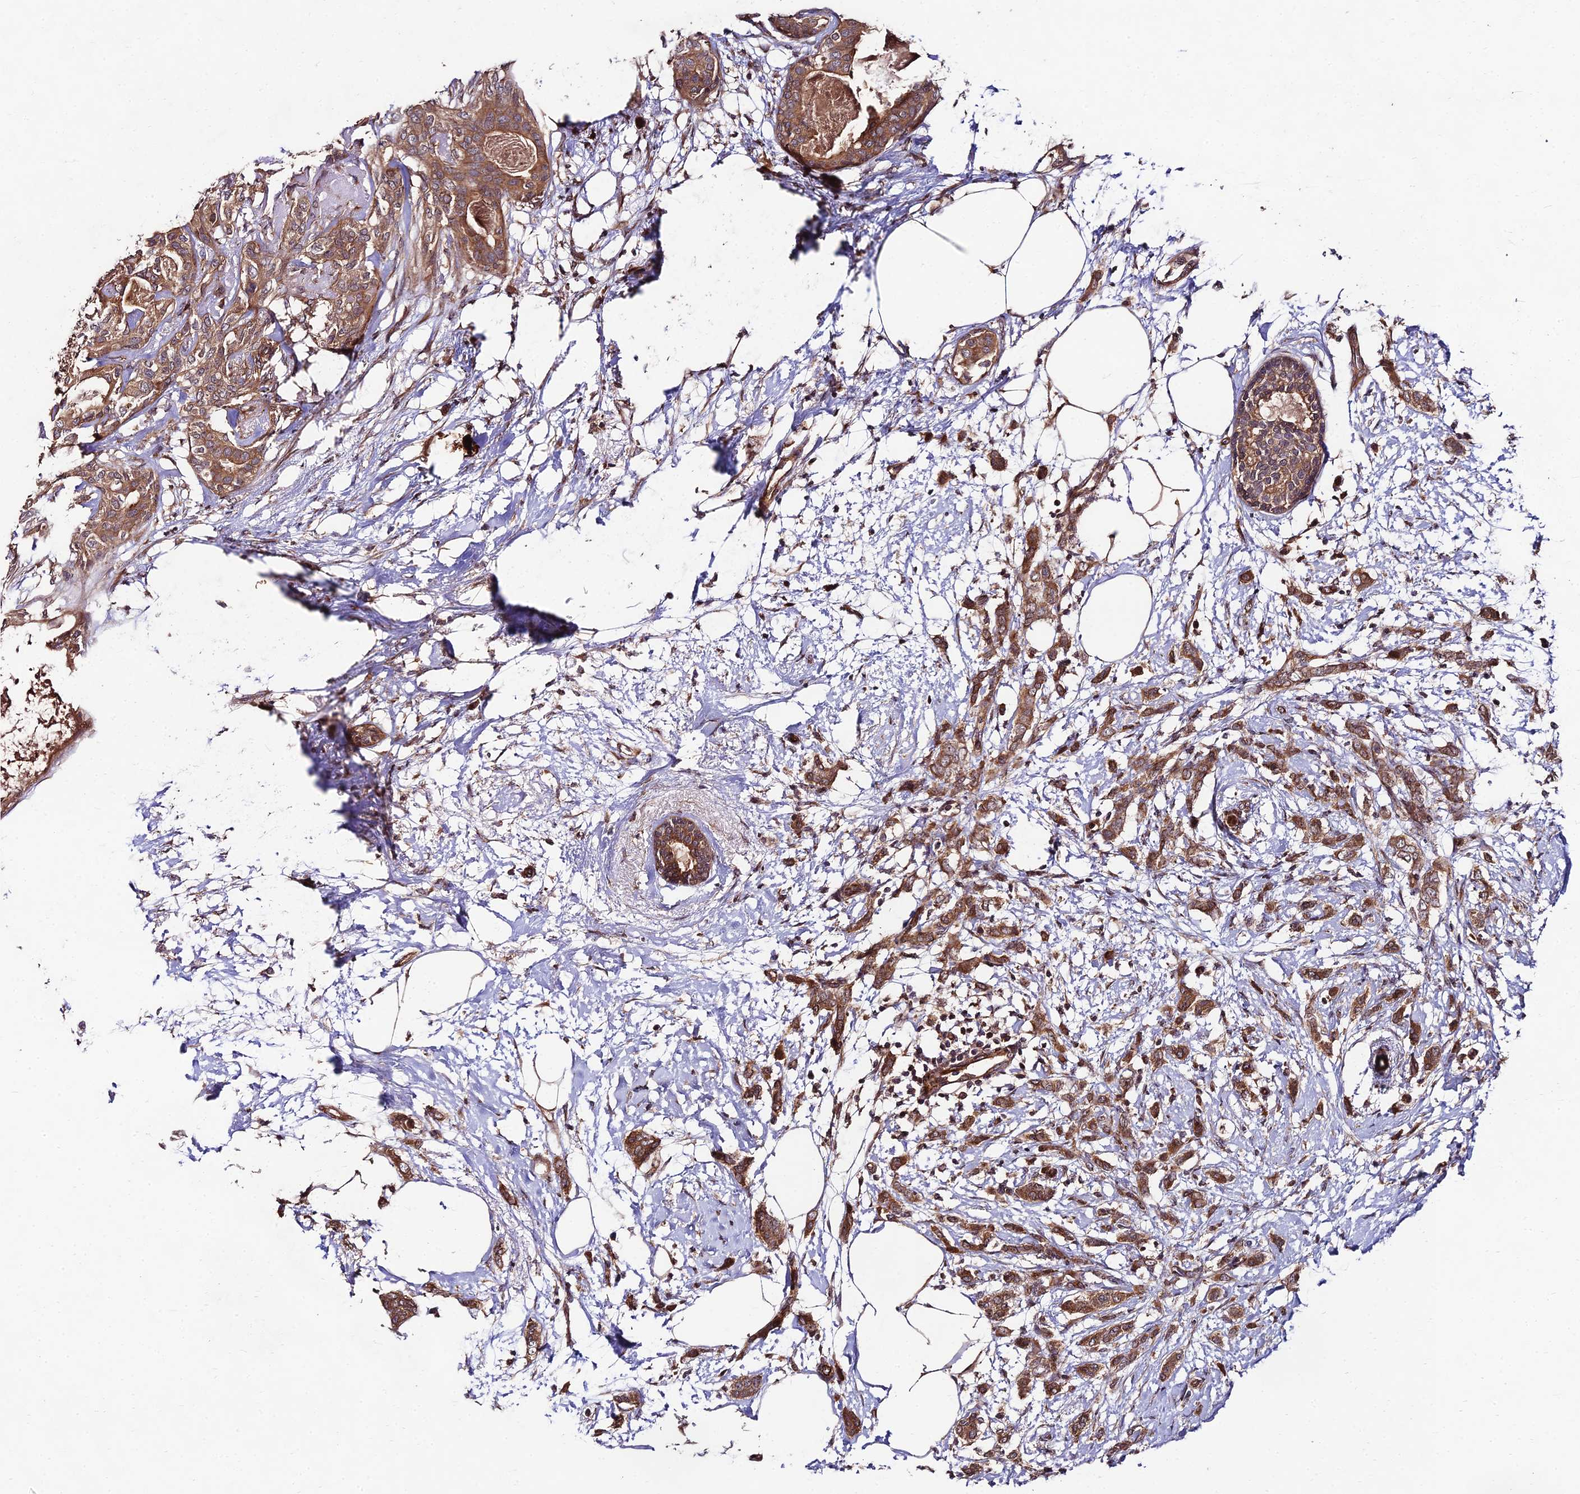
{"staining": {"intensity": "moderate", "quantity": ">75%", "location": "cytoplasmic/membranous"}, "tissue": "breast cancer", "cell_type": "Tumor cells", "image_type": "cancer", "snomed": [{"axis": "morphology", "description": "Duct carcinoma"}, {"axis": "topography", "description": "Breast"}], "caption": "DAB (3,3'-diaminobenzidine) immunohistochemical staining of human breast infiltrating ductal carcinoma exhibits moderate cytoplasmic/membranous protein expression in approximately >75% of tumor cells.", "gene": "MKKS", "patient": {"sex": "female", "age": 72}}